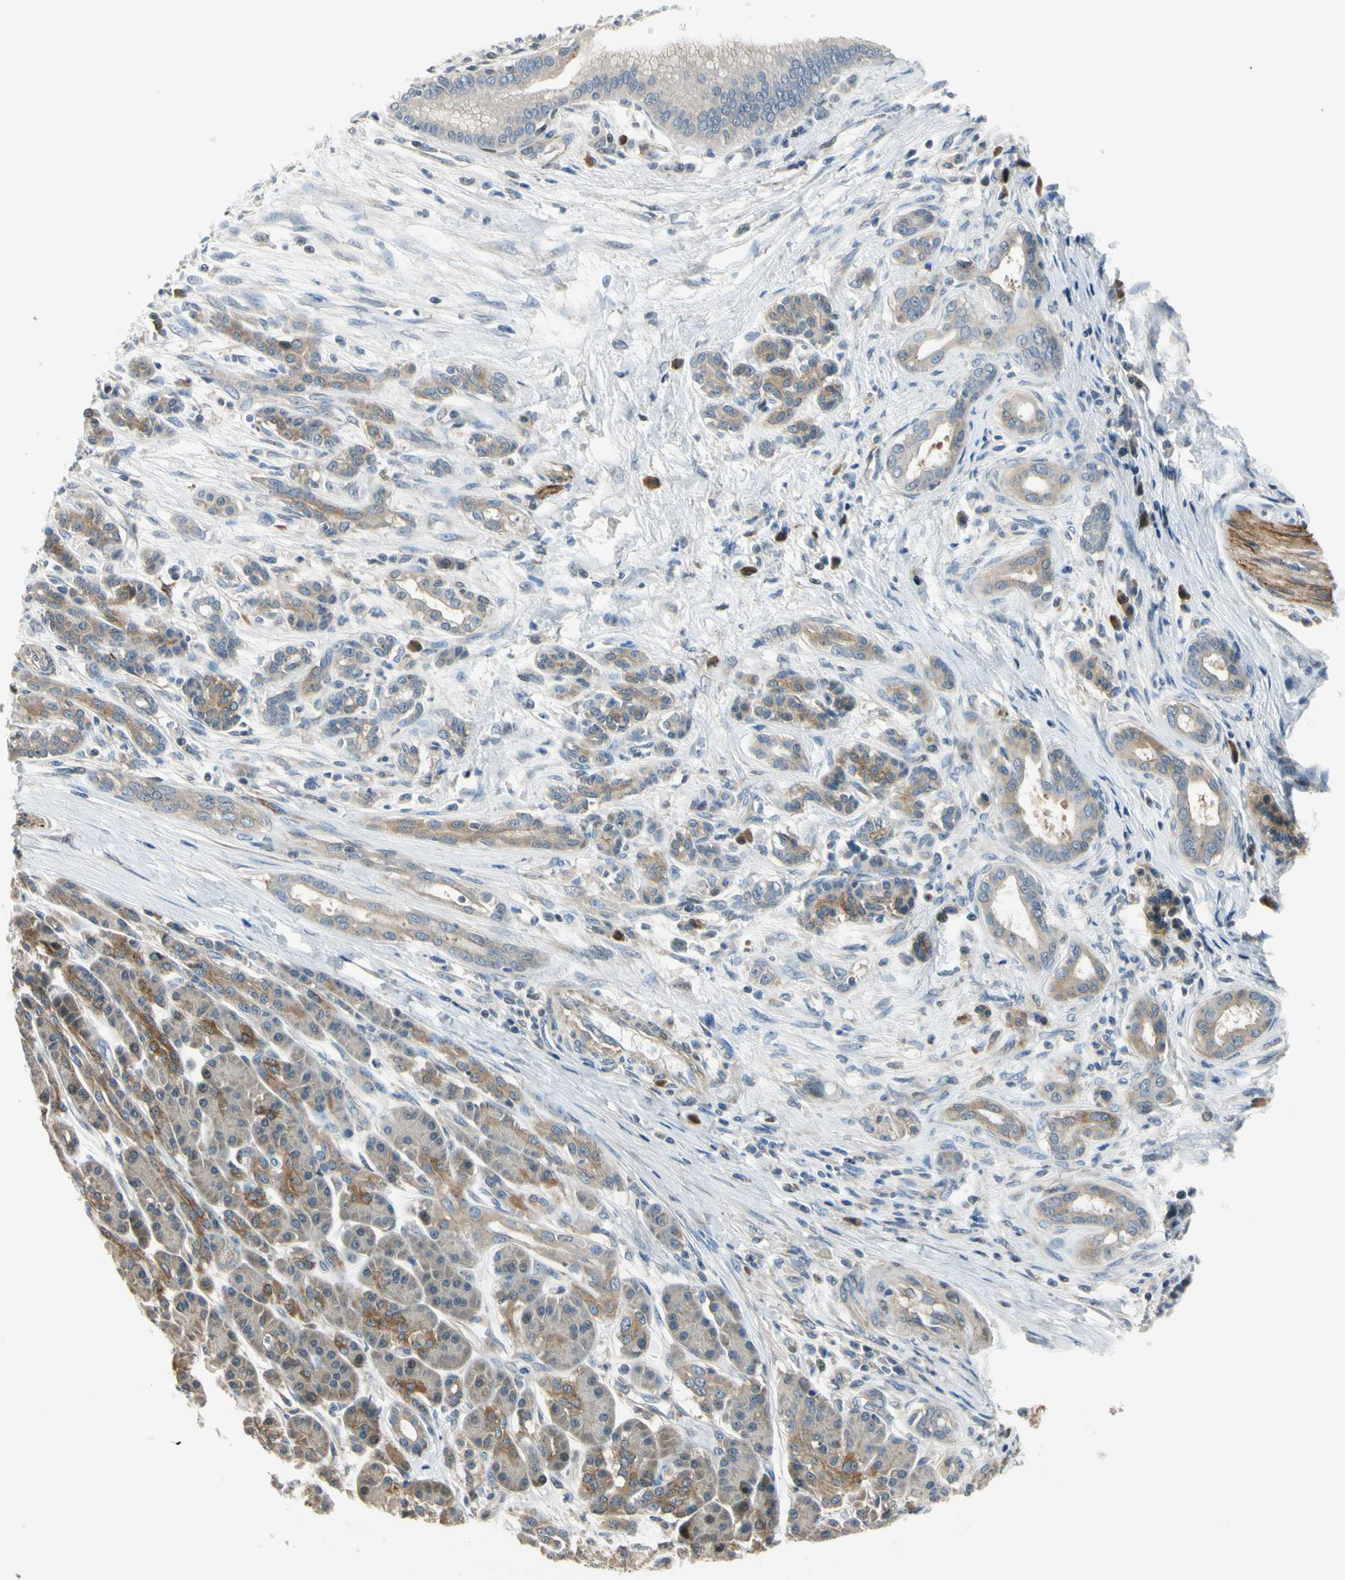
{"staining": {"intensity": "moderate", "quantity": "<25%", "location": "cytoplasmic/membranous"}, "tissue": "pancreatic cancer", "cell_type": "Tumor cells", "image_type": "cancer", "snomed": [{"axis": "morphology", "description": "Adenocarcinoma, NOS"}, {"axis": "topography", "description": "Pancreas"}], "caption": "Immunohistochemical staining of human pancreatic cancer (adenocarcinoma) shows moderate cytoplasmic/membranous protein staining in approximately <25% of tumor cells.", "gene": "RASGRF1", "patient": {"sex": "male", "age": 59}}